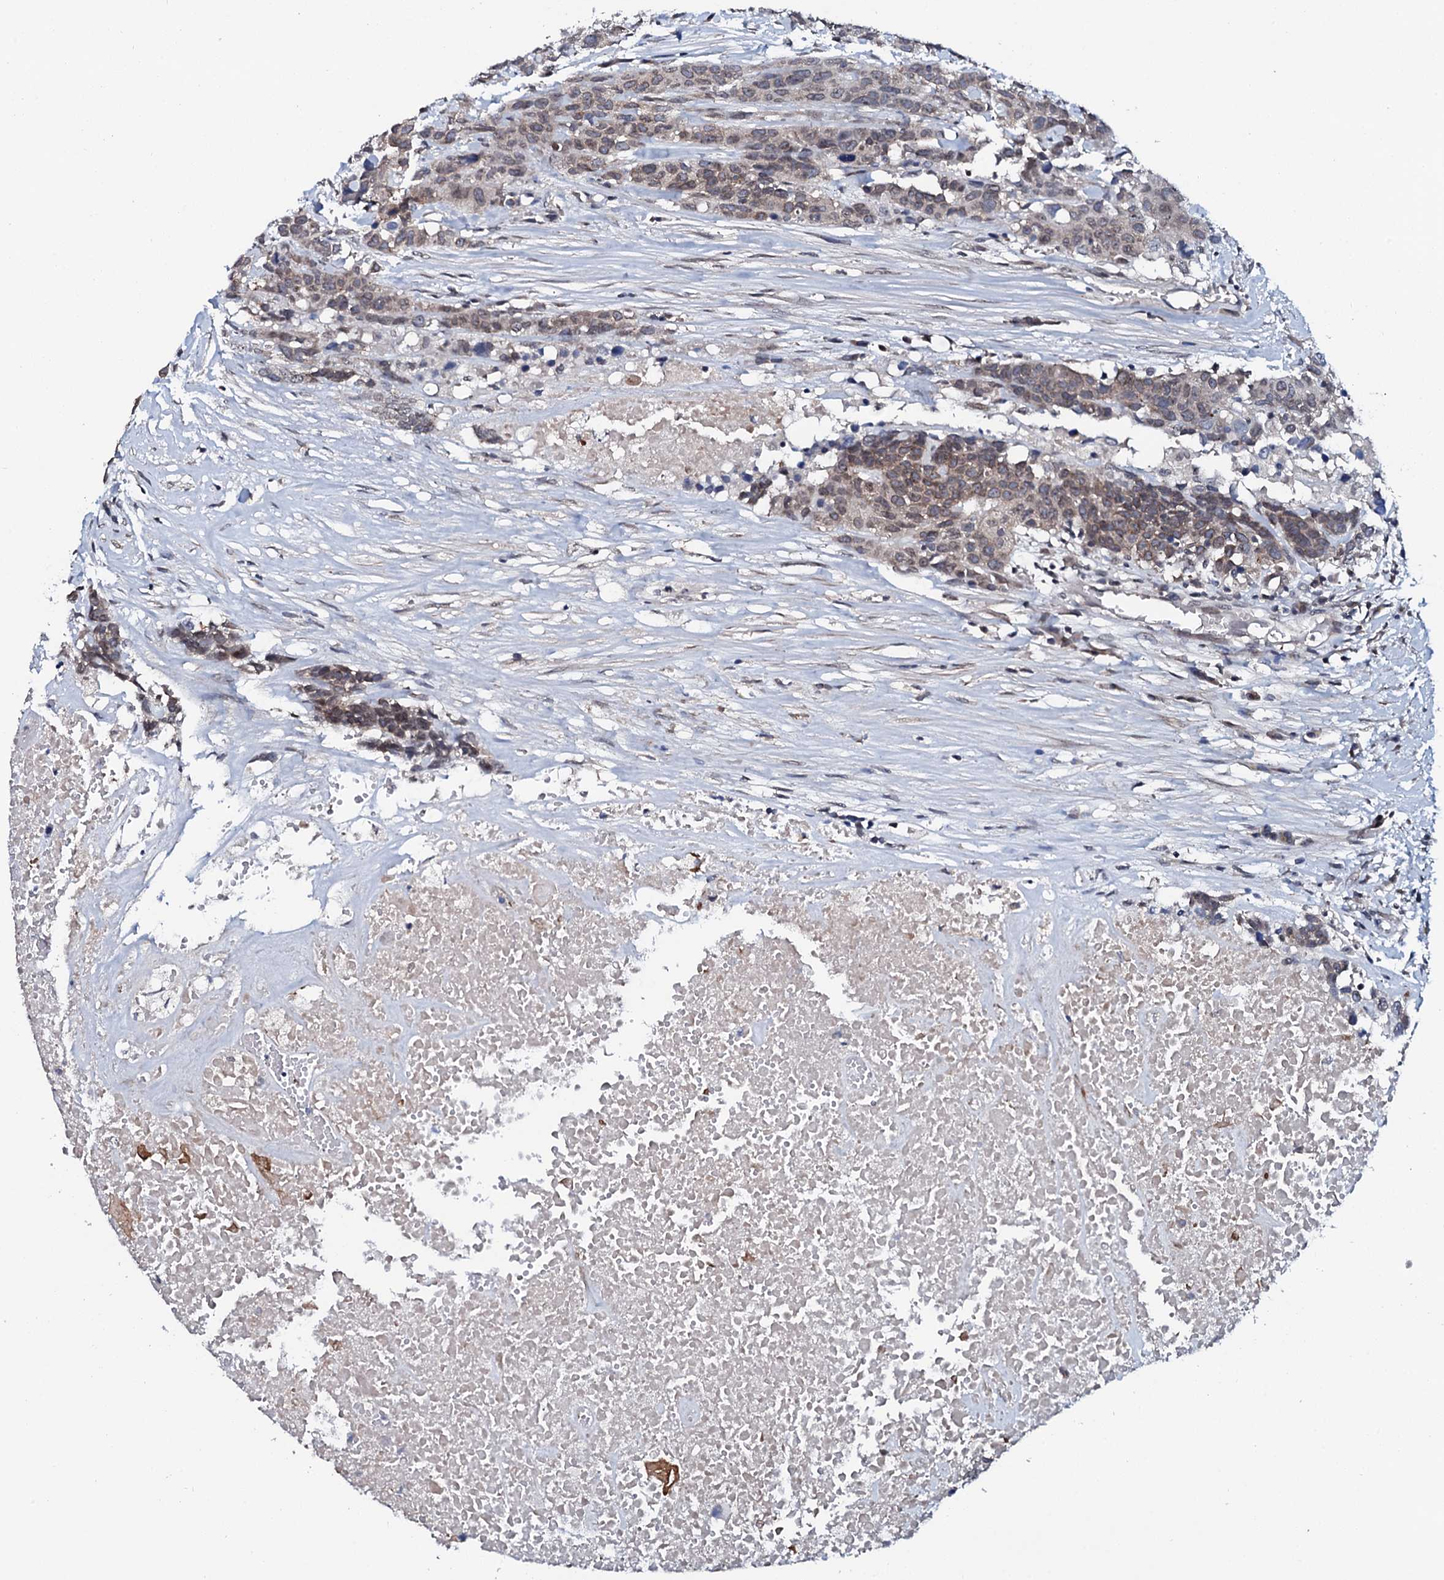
{"staining": {"intensity": "weak", "quantity": "<25%", "location": "cytoplasmic/membranous"}, "tissue": "head and neck cancer", "cell_type": "Tumor cells", "image_type": "cancer", "snomed": [{"axis": "morphology", "description": "Squamous cell carcinoma, NOS"}, {"axis": "topography", "description": "Head-Neck"}], "caption": "Tumor cells are negative for brown protein staining in squamous cell carcinoma (head and neck).", "gene": "SNTA1", "patient": {"sex": "male", "age": 66}}